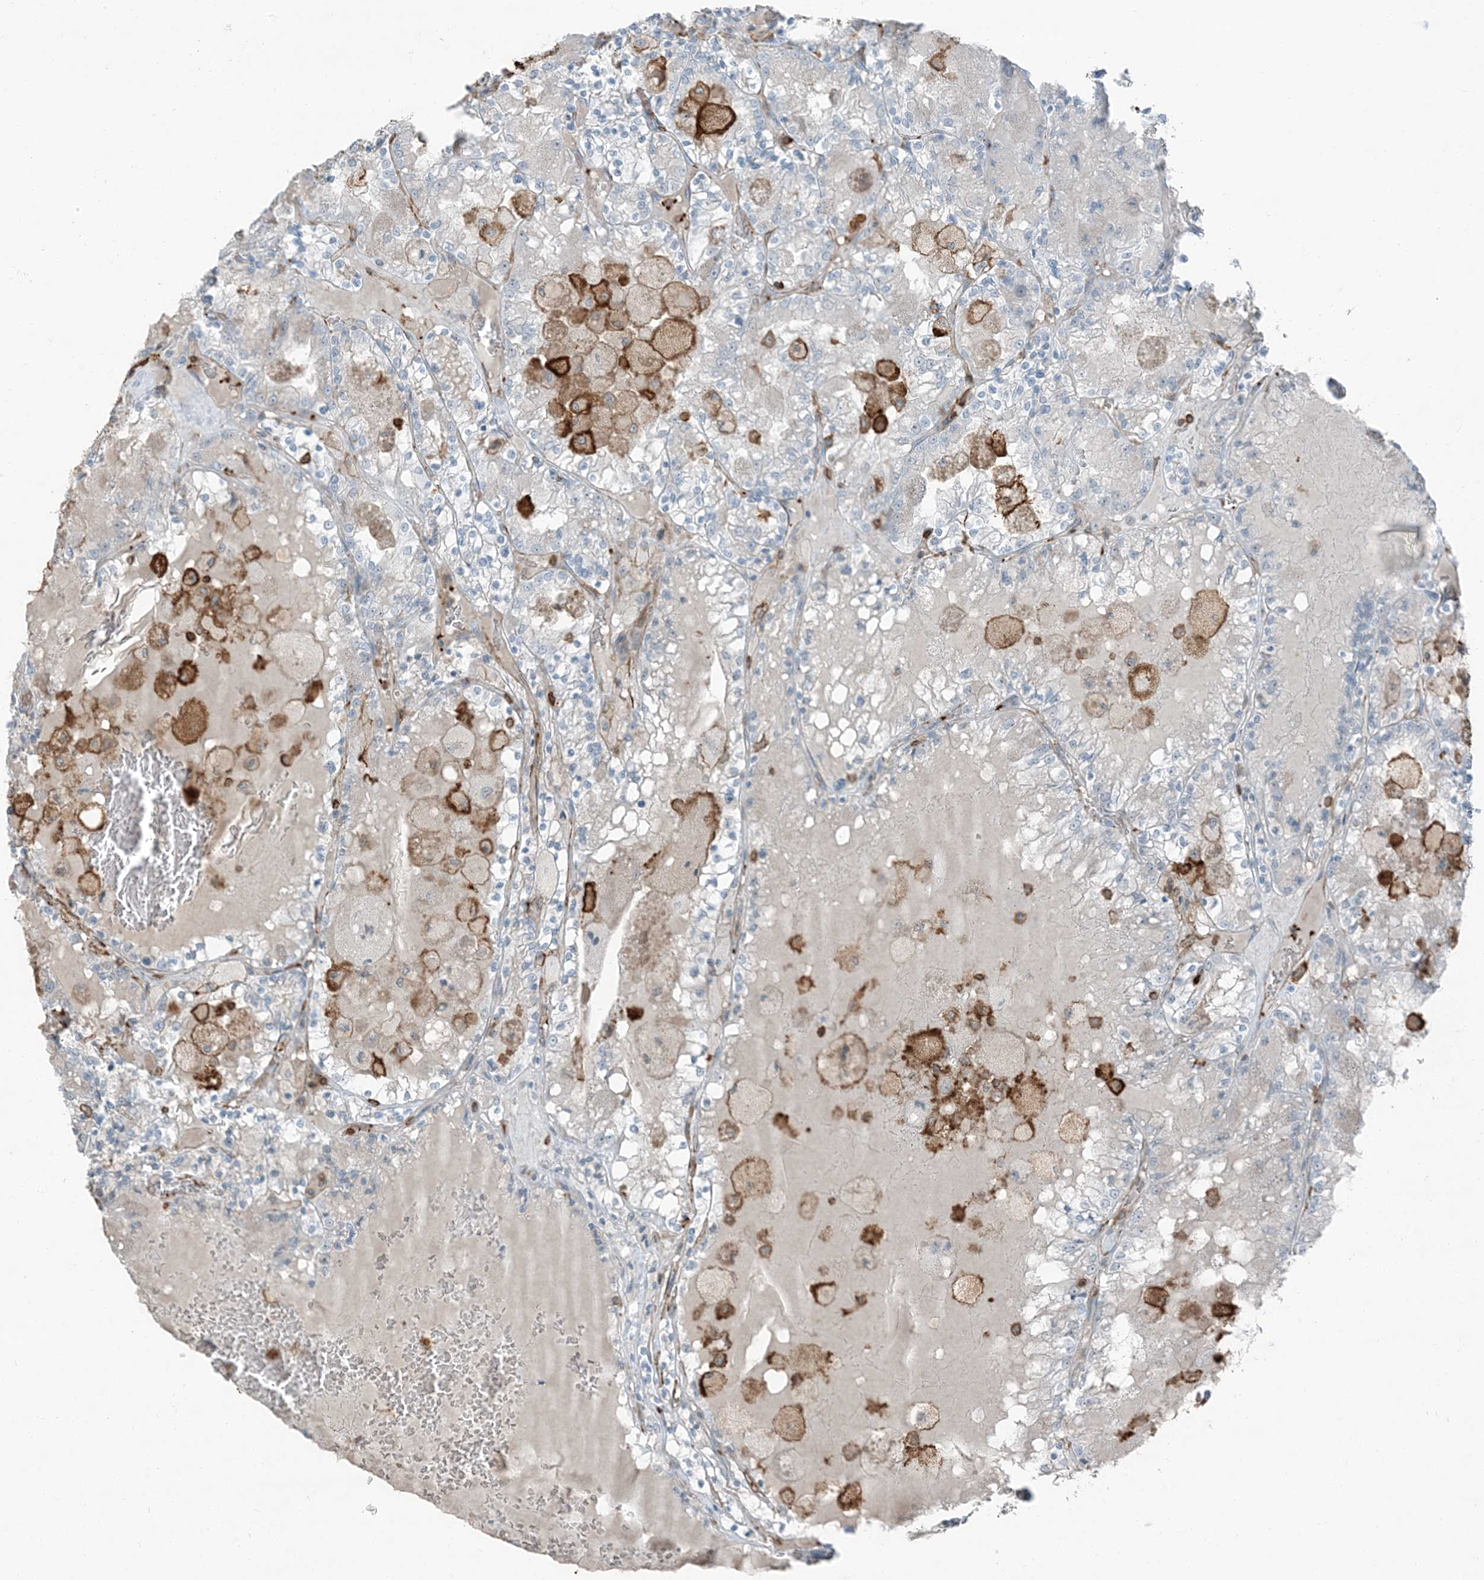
{"staining": {"intensity": "negative", "quantity": "none", "location": "none"}, "tissue": "renal cancer", "cell_type": "Tumor cells", "image_type": "cancer", "snomed": [{"axis": "morphology", "description": "Adenocarcinoma, NOS"}, {"axis": "topography", "description": "Kidney"}], "caption": "Immunohistochemistry of human renal cancer demonstrates no expression in tumor cells.", "gene": "APOBEC3C", "patient": {"sex": "female", "age": 56}}